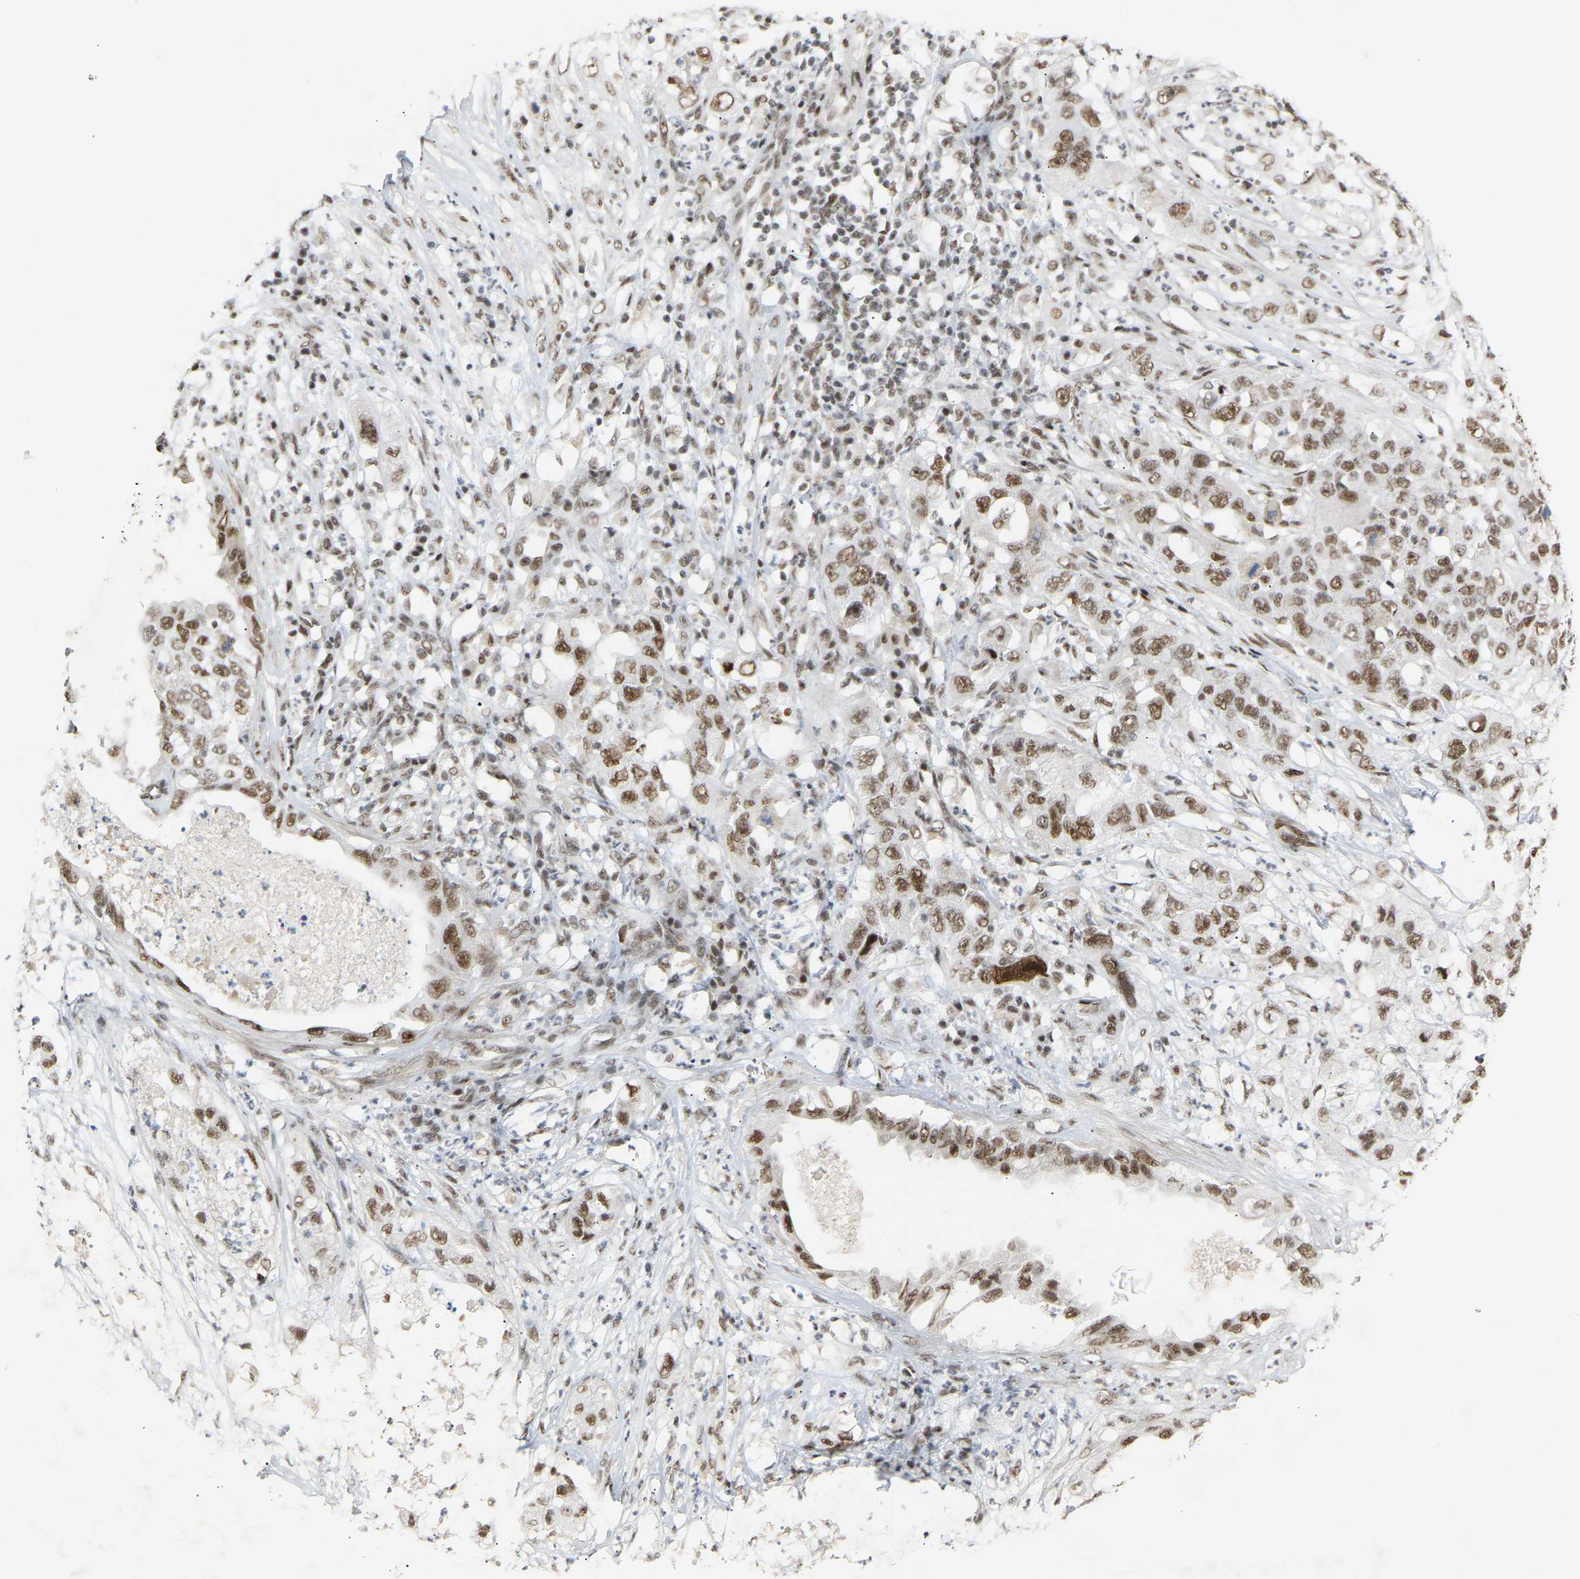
{"staining": {"intensity": "moderate", "quantity": ">75%", "location": "nuclear"}, "tissue": "pancreatic cancer", "cell_type": "Tumor cells", "image_type": "cancer", "snomed": [{"axis": "morphology", "description": "Adenocarcinoma, NOS"}, {"axis": "topography", "description": "Pancreas"}], "caption": "Immunohistochemistry micrograph of human adenocarcinoma (pancreatic) stained for a protein (brown), which reveals medium levels of moderate nuclear staining in about >75% of tumor cells.", "gene": "NELFB", "patient": {"sex": "female", "age": 78}}